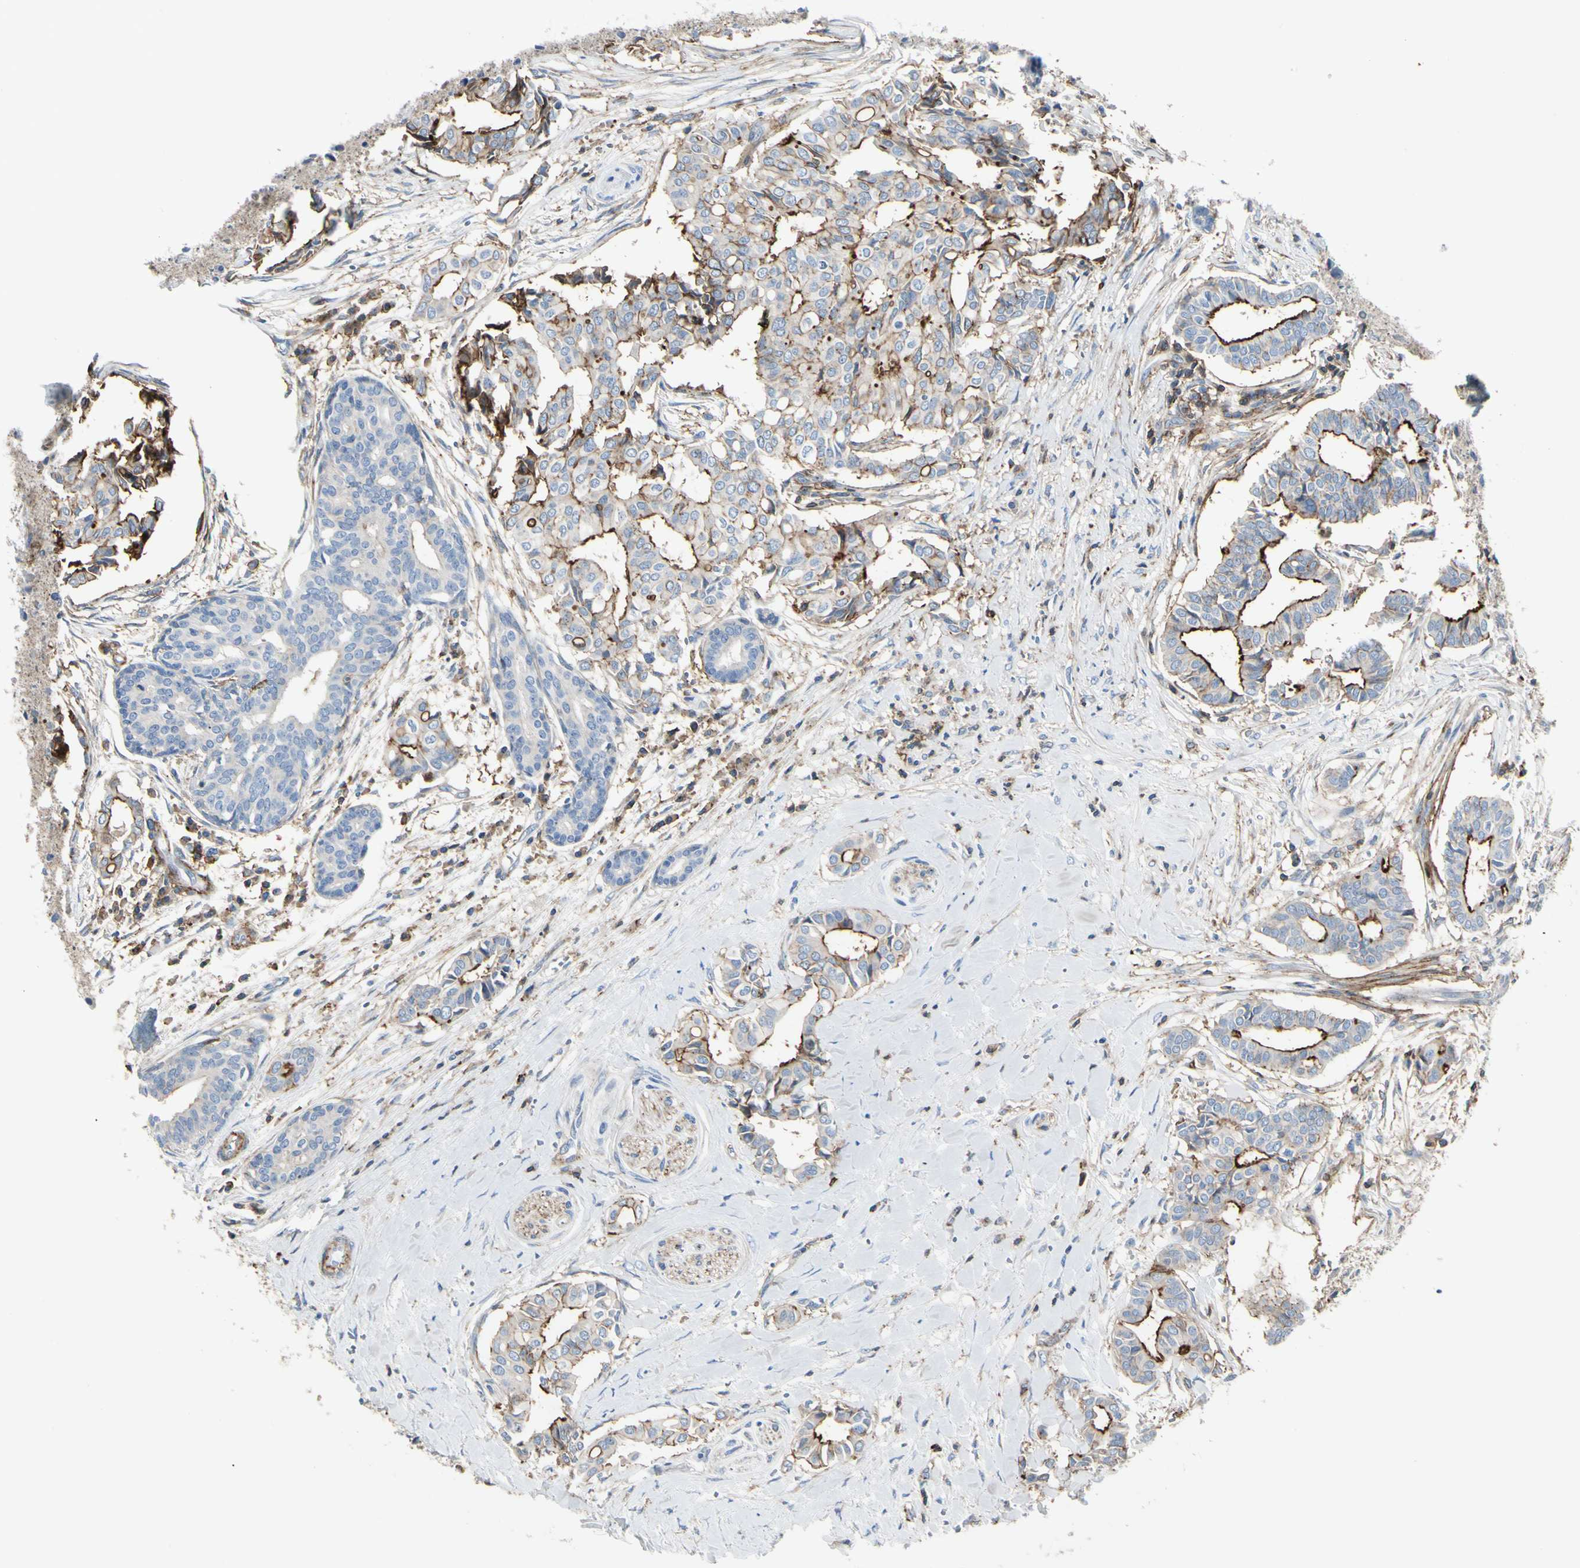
{"staining": {"intensity": "strong", "quantity": "25%-75%", "location": "cytoplasmic/membranous"}, "tissue": "head and neck cancer", "cell_type": "Tumor cells", "image_type": "cancer", "snomed": [{"axis": "morphology", "description": "Adenocarcinoma, NOS"}, {"axis": "topography", "description": "Salivary gland"}, {"axis": "topography", "description": "Head-Neck"}], "caption": "Protein expression analysis of human adenocarcinoma (head and neck) reveals strong cytoplasmic/membranous staining in about 25%-75% of tumor cells. (IHC, brightfield microscopy, high magnification).", "gene": "CLEC2B", "patient": {"sex": "female", "age": 59}}